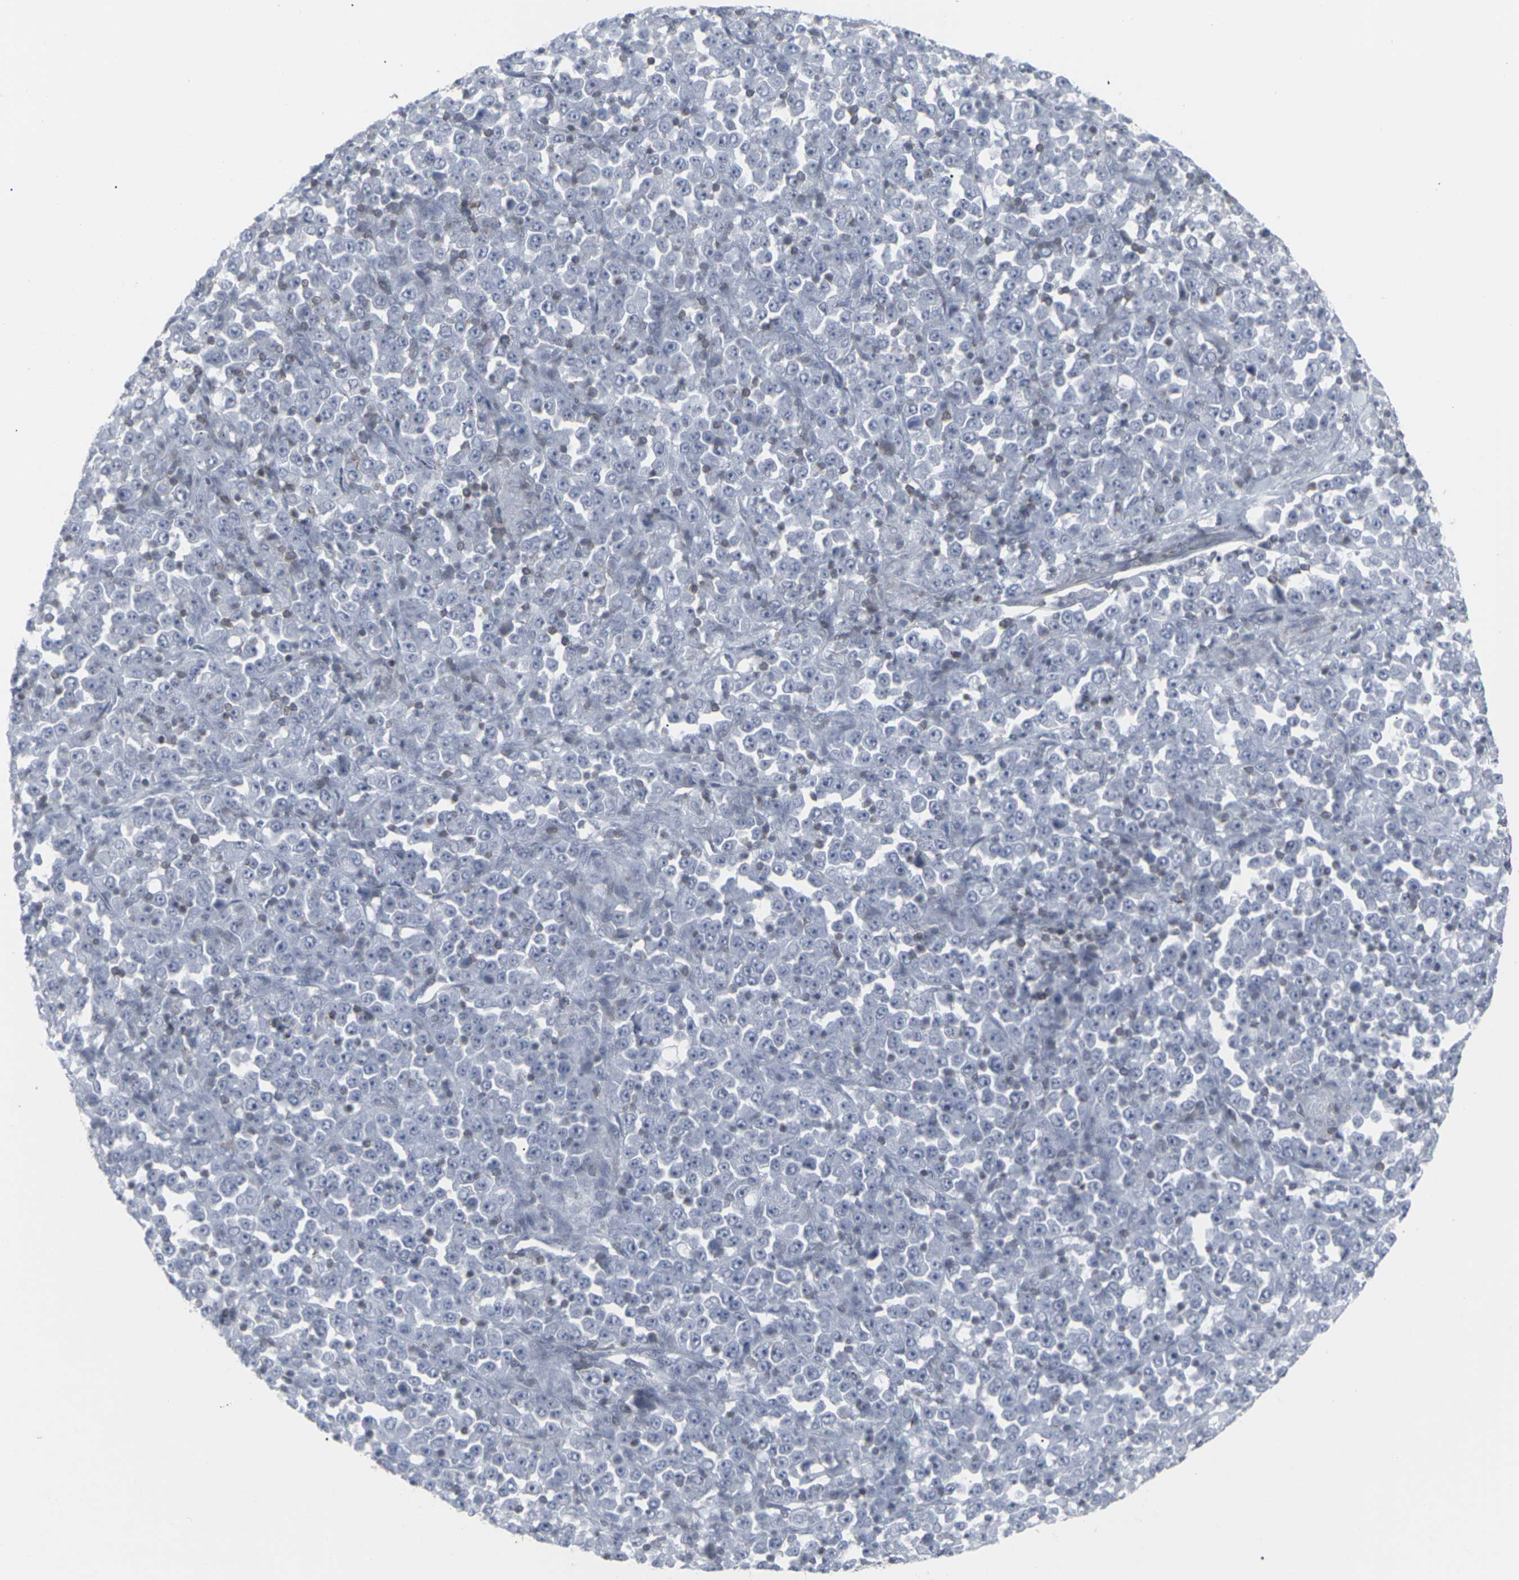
{"staining": {"intensity": "negative", "quantity": "none", "location": "none"}, "tissue": "stomach cancer", "cell_type": "Tumor cells", "image_type": "cancer", "snomed": [{"axis": "morphology", "description": "Normal tissue, NOS"}, {"axis": "morphology", "description": "Adenocarcinoma, NOS"}, {"axis": "topography", "description": "Stomach, upper"}, {"axis": "topography", "description": "Stomach"}], "caption": "Immunohistochemistry (IHC) histopathology image of neoplastic tissue: human stomach cancer (adenocarcinoma) stained with DAB shows no significant protein staining in tumor cells. (Brightfield microscopy of DAB (3,3'-diaminobenzidine) IHC at high magnification).", "gene": "APOBEC2", "patient": {"sex": "male", "age": 59}}